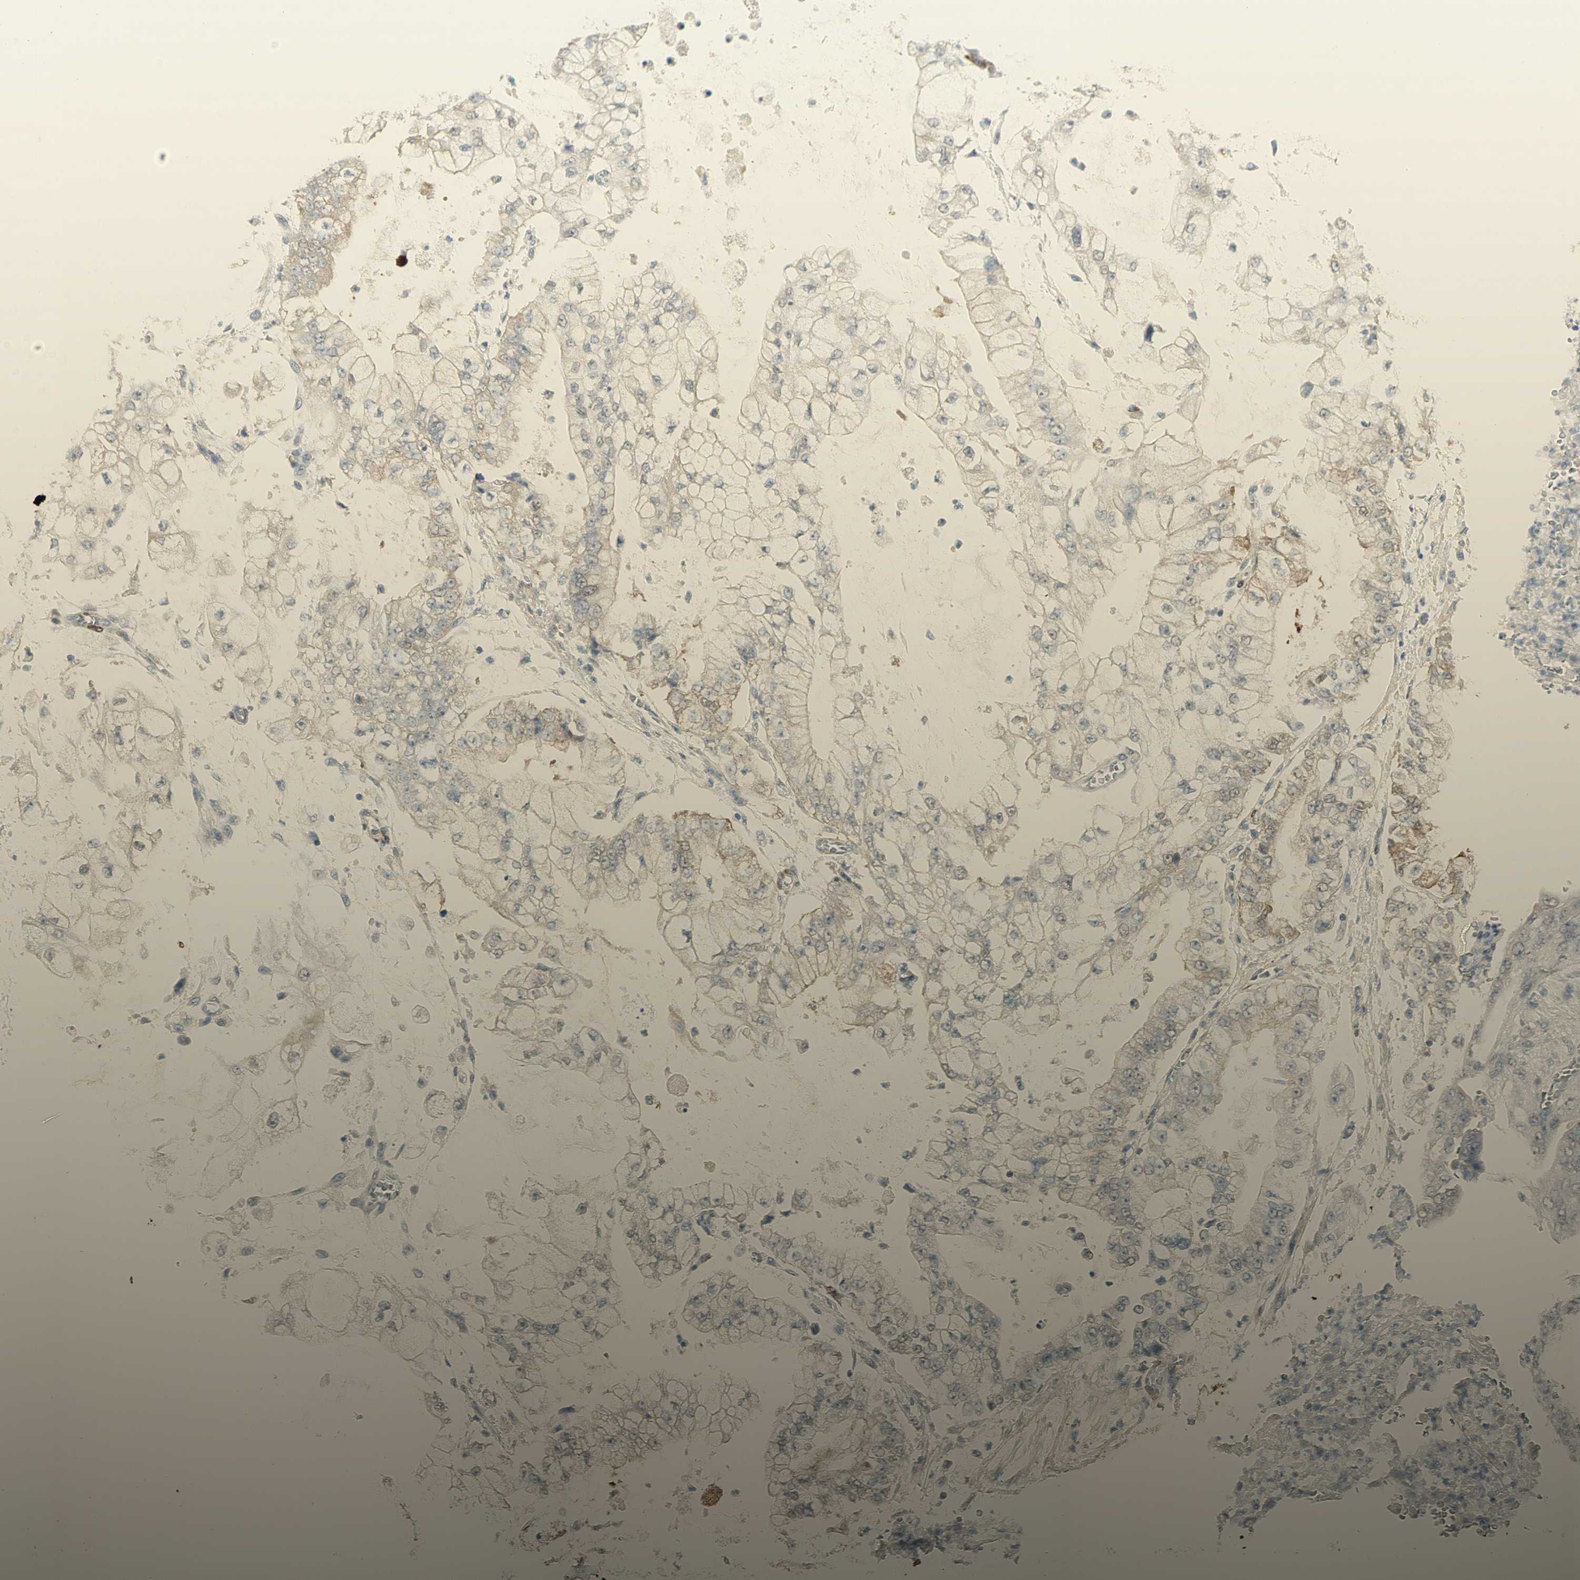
{"staining": {"intensity": "negative", "quantity": "none", "location": "none"}, "tissue": "stomach cancer", "cell_type": "Tumor cells", "image_type": "cancer", "snomed": [{"axis": "morphology", "description": "Adenocarcinoma, NOS"}, {"axis": "topography", "description": "Stomach"}], "caption": "There is no significant positivity in tumor cells of stomach cancer.", "gene": "MUC3A", "patient": {"sex": "male", "age": 76}}